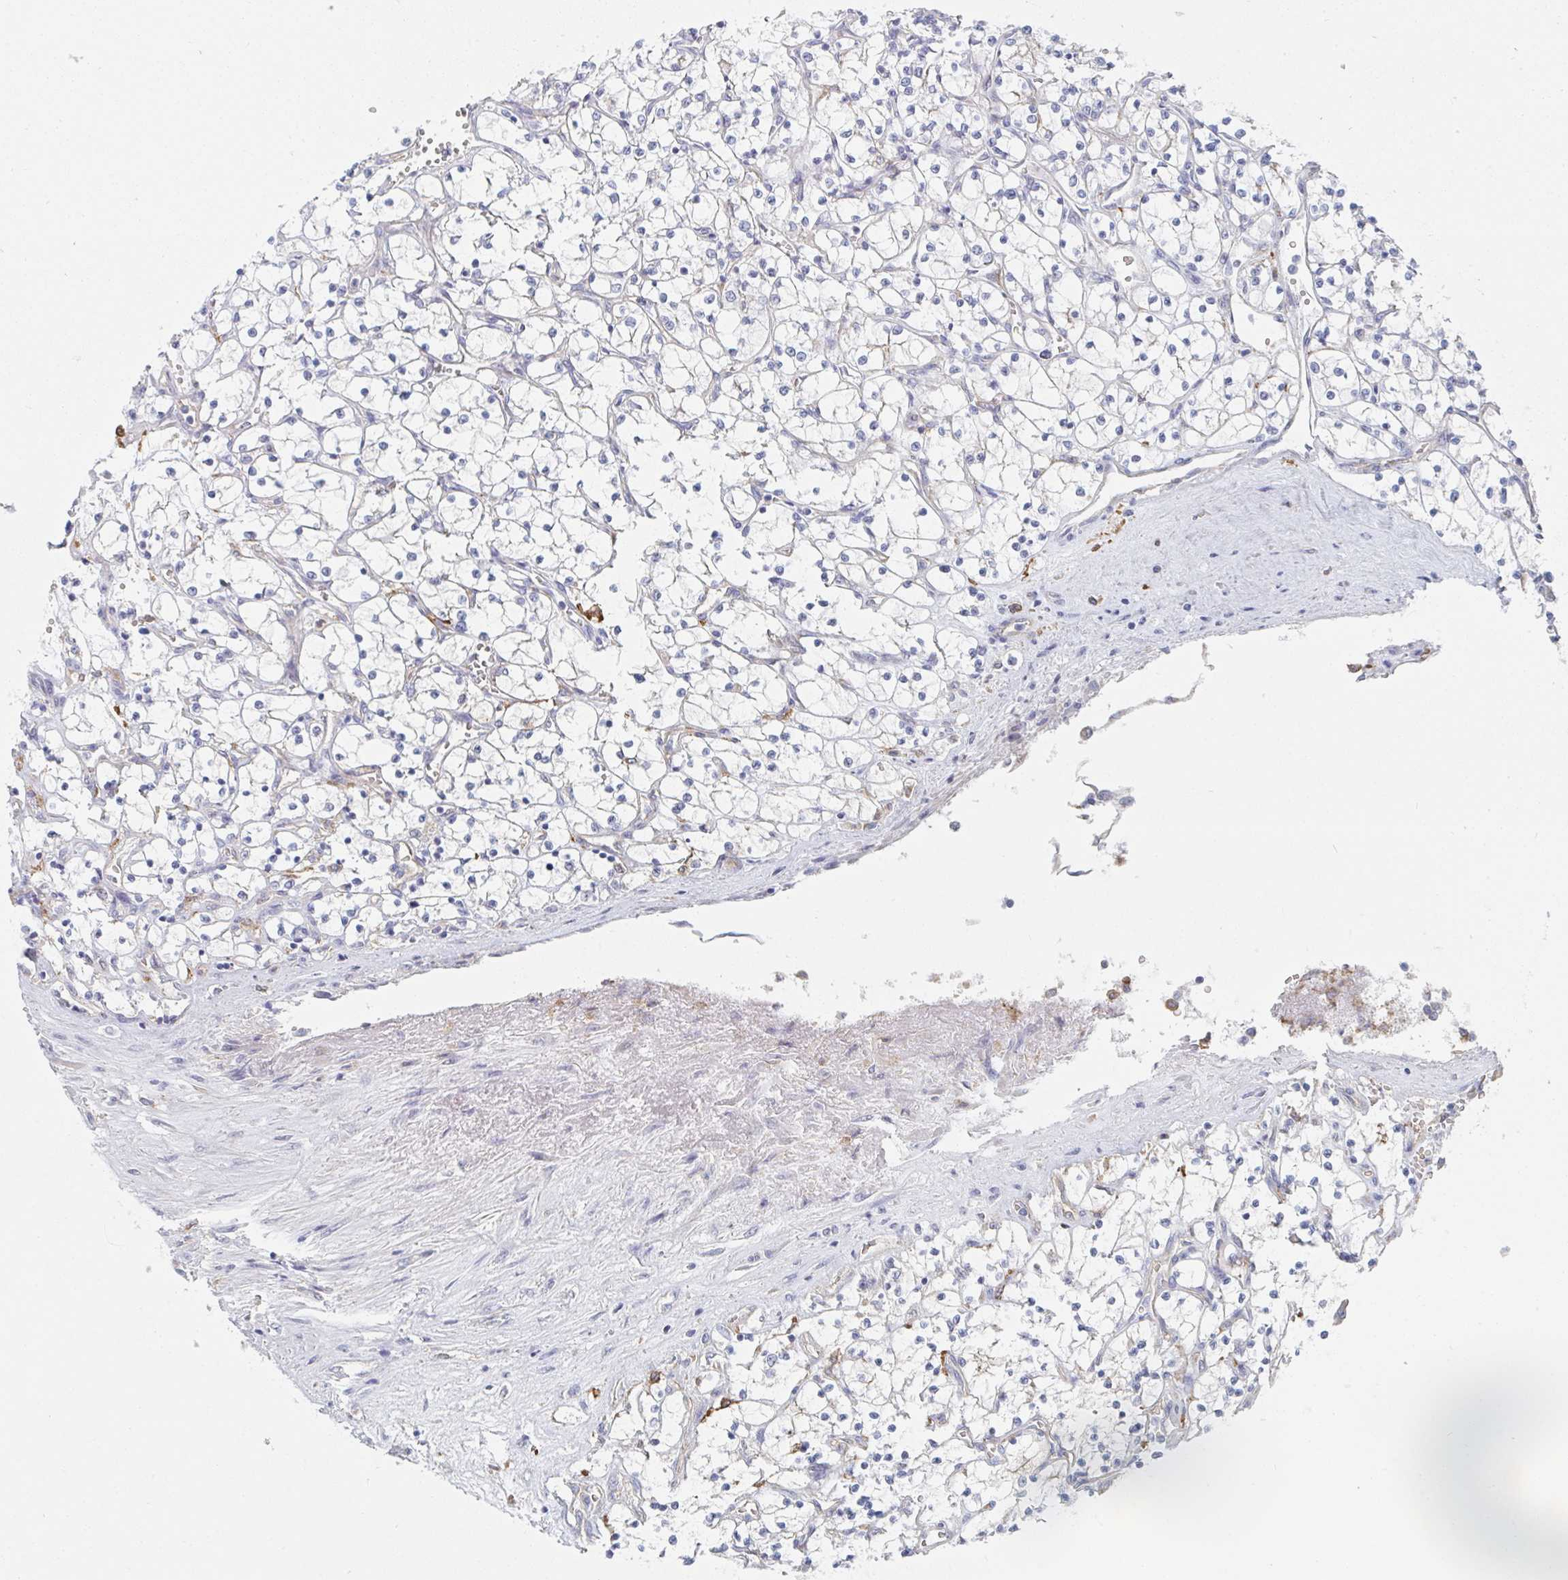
{"staining": {"intensity": "negative", "quantity": "none", "location": "none"}, "tissue": "renal cancer", "cell_type": "Tumor cells", "image_type": "cancer", "snomed": [{"axis": "morphology", "description": "Adenocarcinoma, NOS"}, {"axis": "topography", "description": "Kidney"}], "caption": "Immunohistochemical staining of renal cancer exhibits no significant expression in tumor cells.", "gene": "DAB2", "patient": {"sex": "female", "age": 69}}